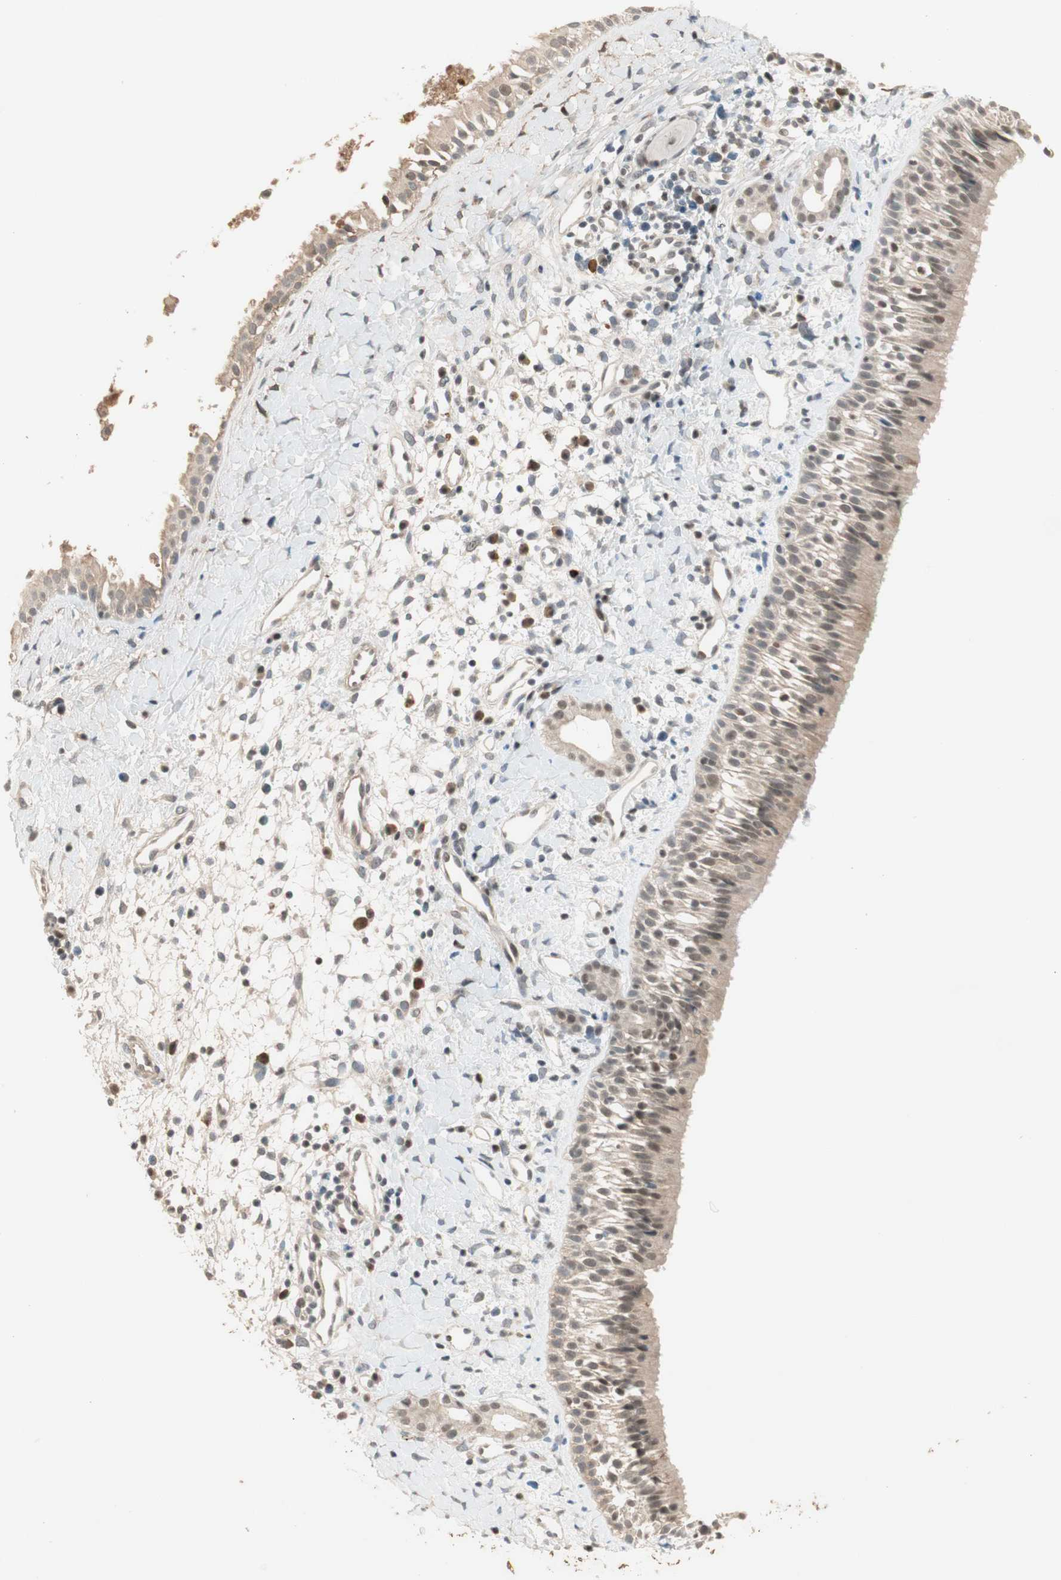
{"staining": {"intensity": "weak", "quantity": "25%-75%", "location": "cytoplasmic/membranous,nuclear"}, "tissue": "nasopharynx", "cell_type": "Respiratory epithelial cells", "image_type": "normal", "snomed": [{"axis": "morphology", "description": "Normal tissue, NOS"}, {"axis": "topography", "description": "Nasopharynx"}], "caption": "The immunohistochemical stain labels weak cytoplasmic/membranous,nuclear staining in respiratory epithelial cells of normal nasopharynx. (DAB (3,3'-diaminobenzidine) IHC with brightfield microscopy, high magnification).", "gene": "RNGTT", "patient": {"sex": "male", "age": 22}}